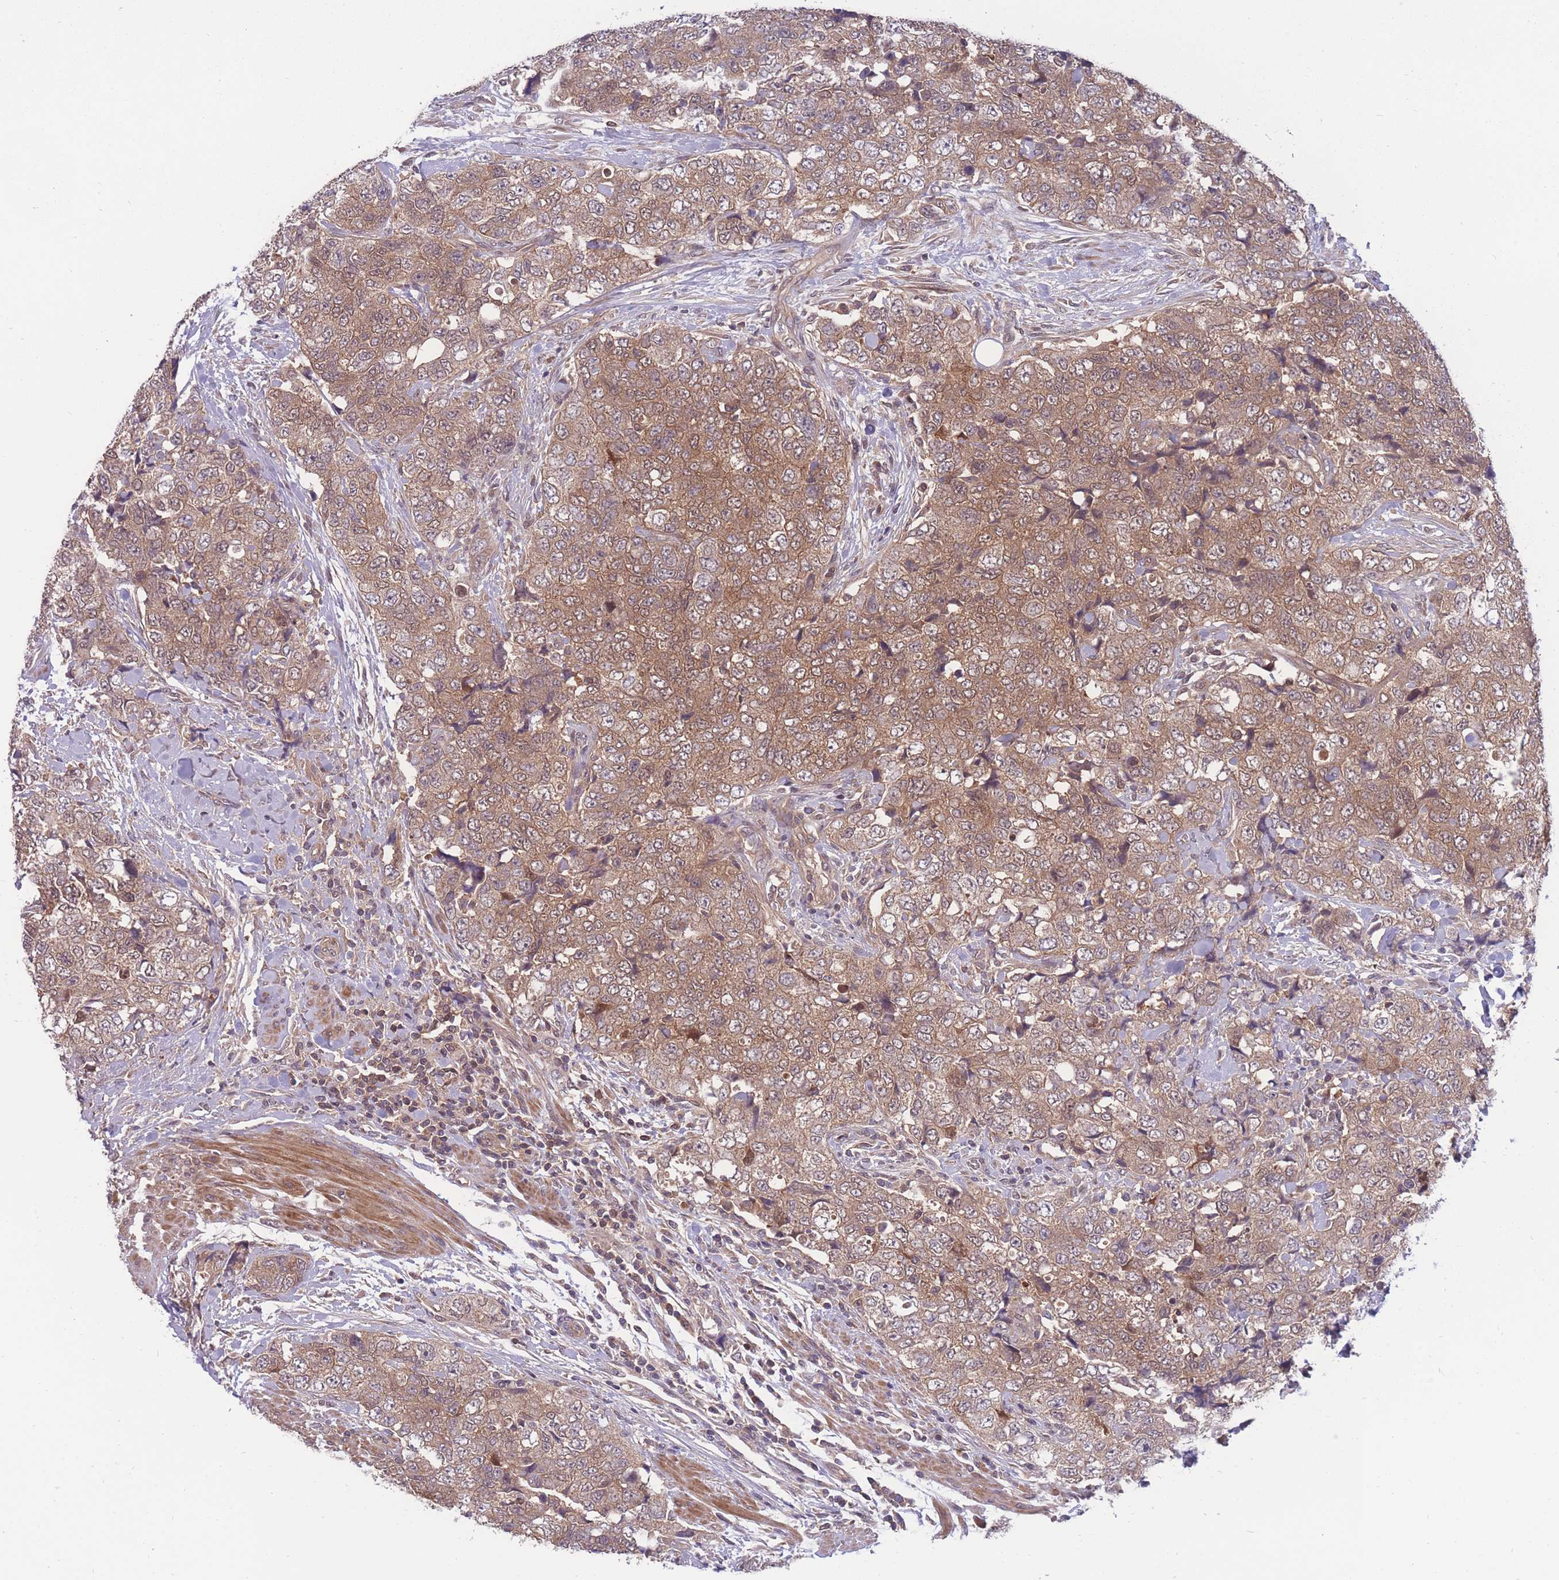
{"staining": {"intensity": "moderate", "quantity": ">75%", "location": "cytoplasmic/membranous"}, "tissue": "urothelial cancer", "cell_type": "Tumor cells", "image_type": "cancer", "snomed": [{"axis": "morphology", "description": "Urothelial carcinoma, High grade"}, {"axis": "topography", "description": "Urinary bladder"}], "caption": "An immunohistochemistry (IHC) micrograph of tumor tissue is shown. Protein staining in brown shows moderate cytoplasmic/membranous positivity in urothelial cancer within tumor cells.", "gene": "UBE2N", "patient": {"sex": "female", "age": 78}}